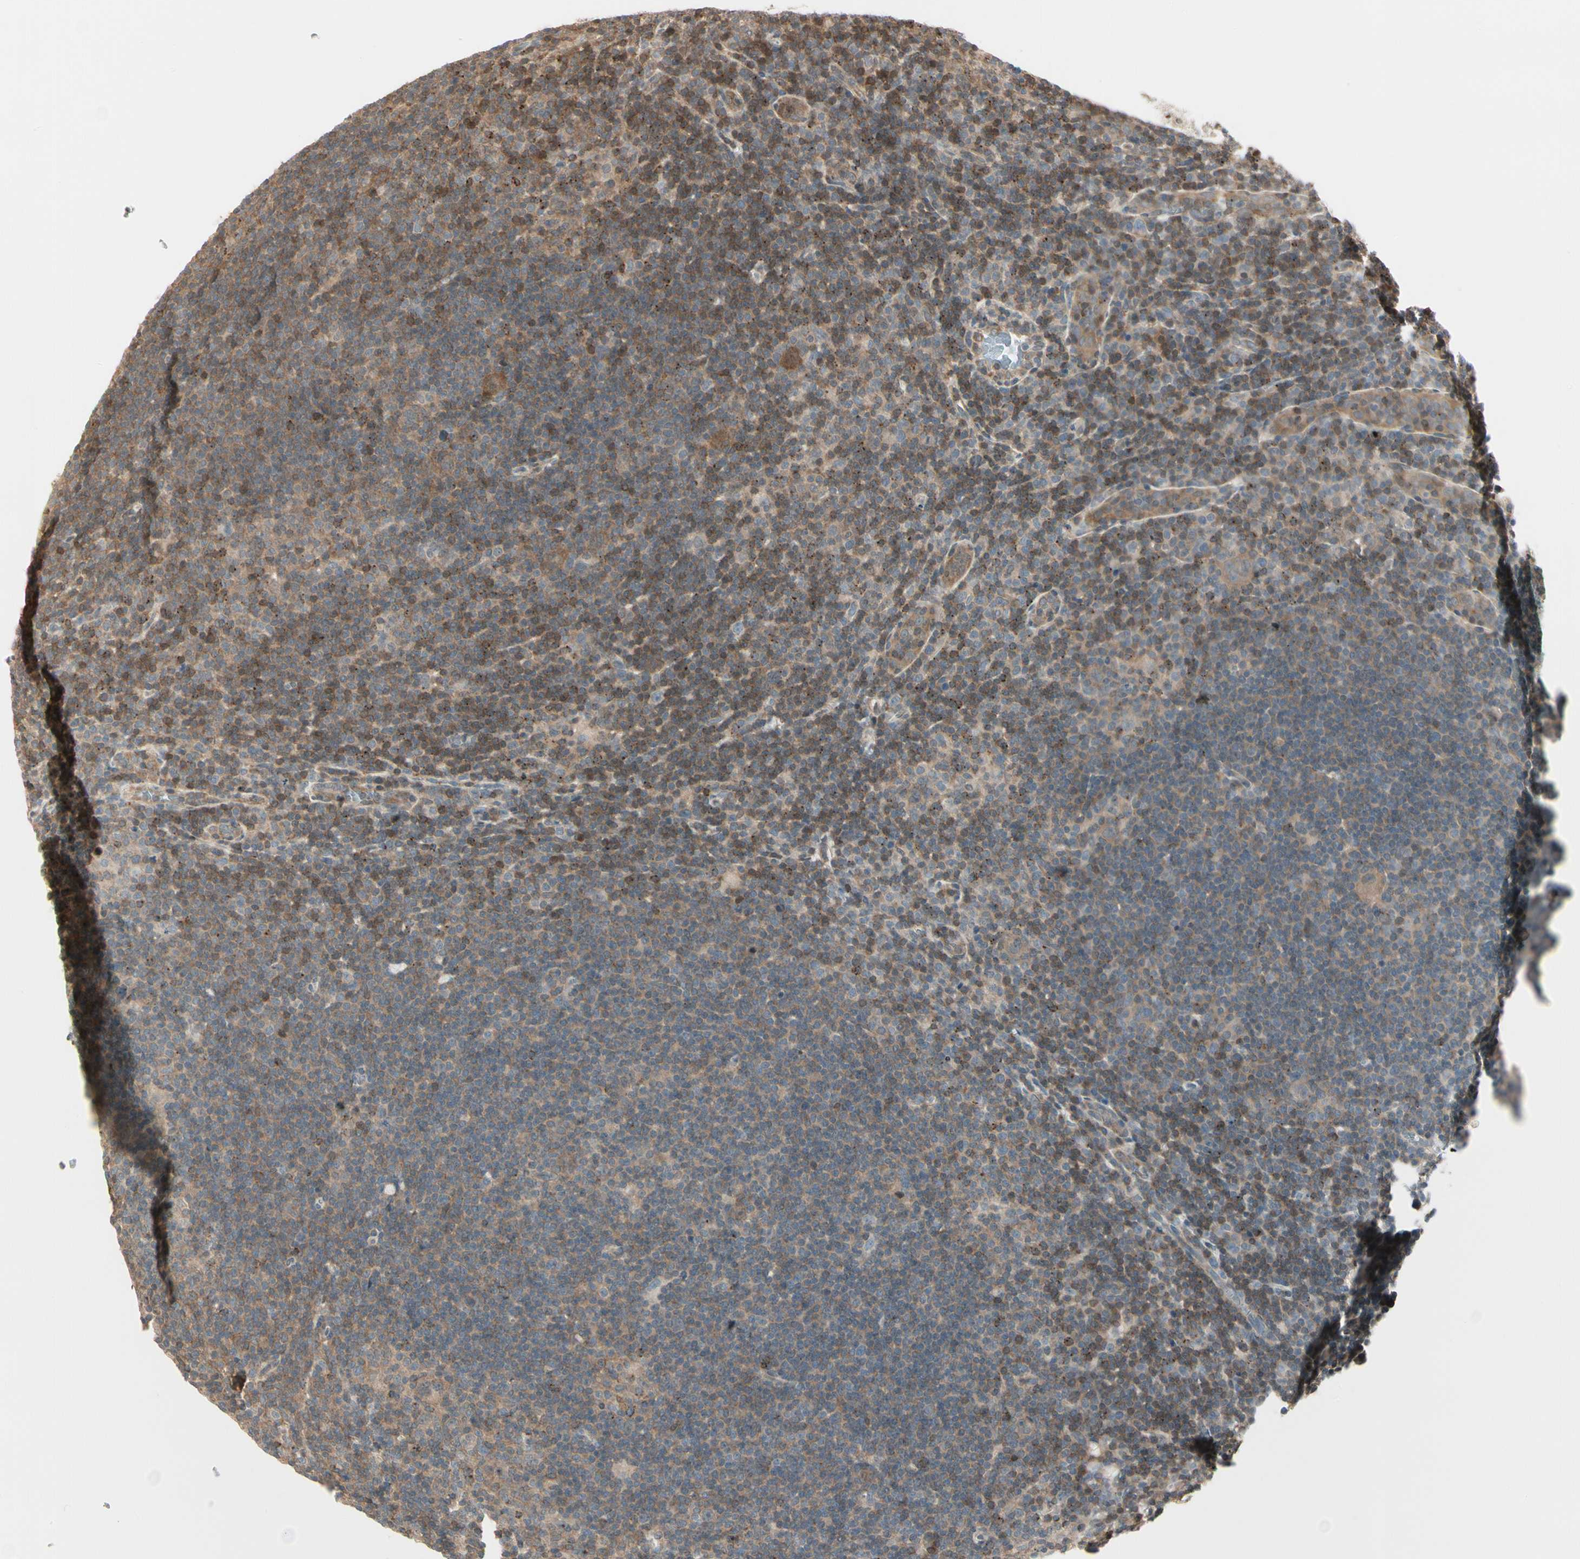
{"staining": {"intensity": "moderate", "quantity": ">75%", "location": "cytoplasmic/membranous"}, "tissue": "lymphoma", "cell_type": "Tumor cells", "image_type": "cancer", "snomed": [{"axis": "morphology", "description": "Hodgkin's disease, NOS"}, {"axis": "topography", "description": "Lymph node"}], "caption": "Protein staining of lymphoma tissue demonstrates moderate cytoplasmic/membranous staining in approximately >75% of tumor cells. (DAB IHC with brightfield microscopy, high magnification).", "gene": "EVC", "patient": {"sex": "female", "age": 57}}